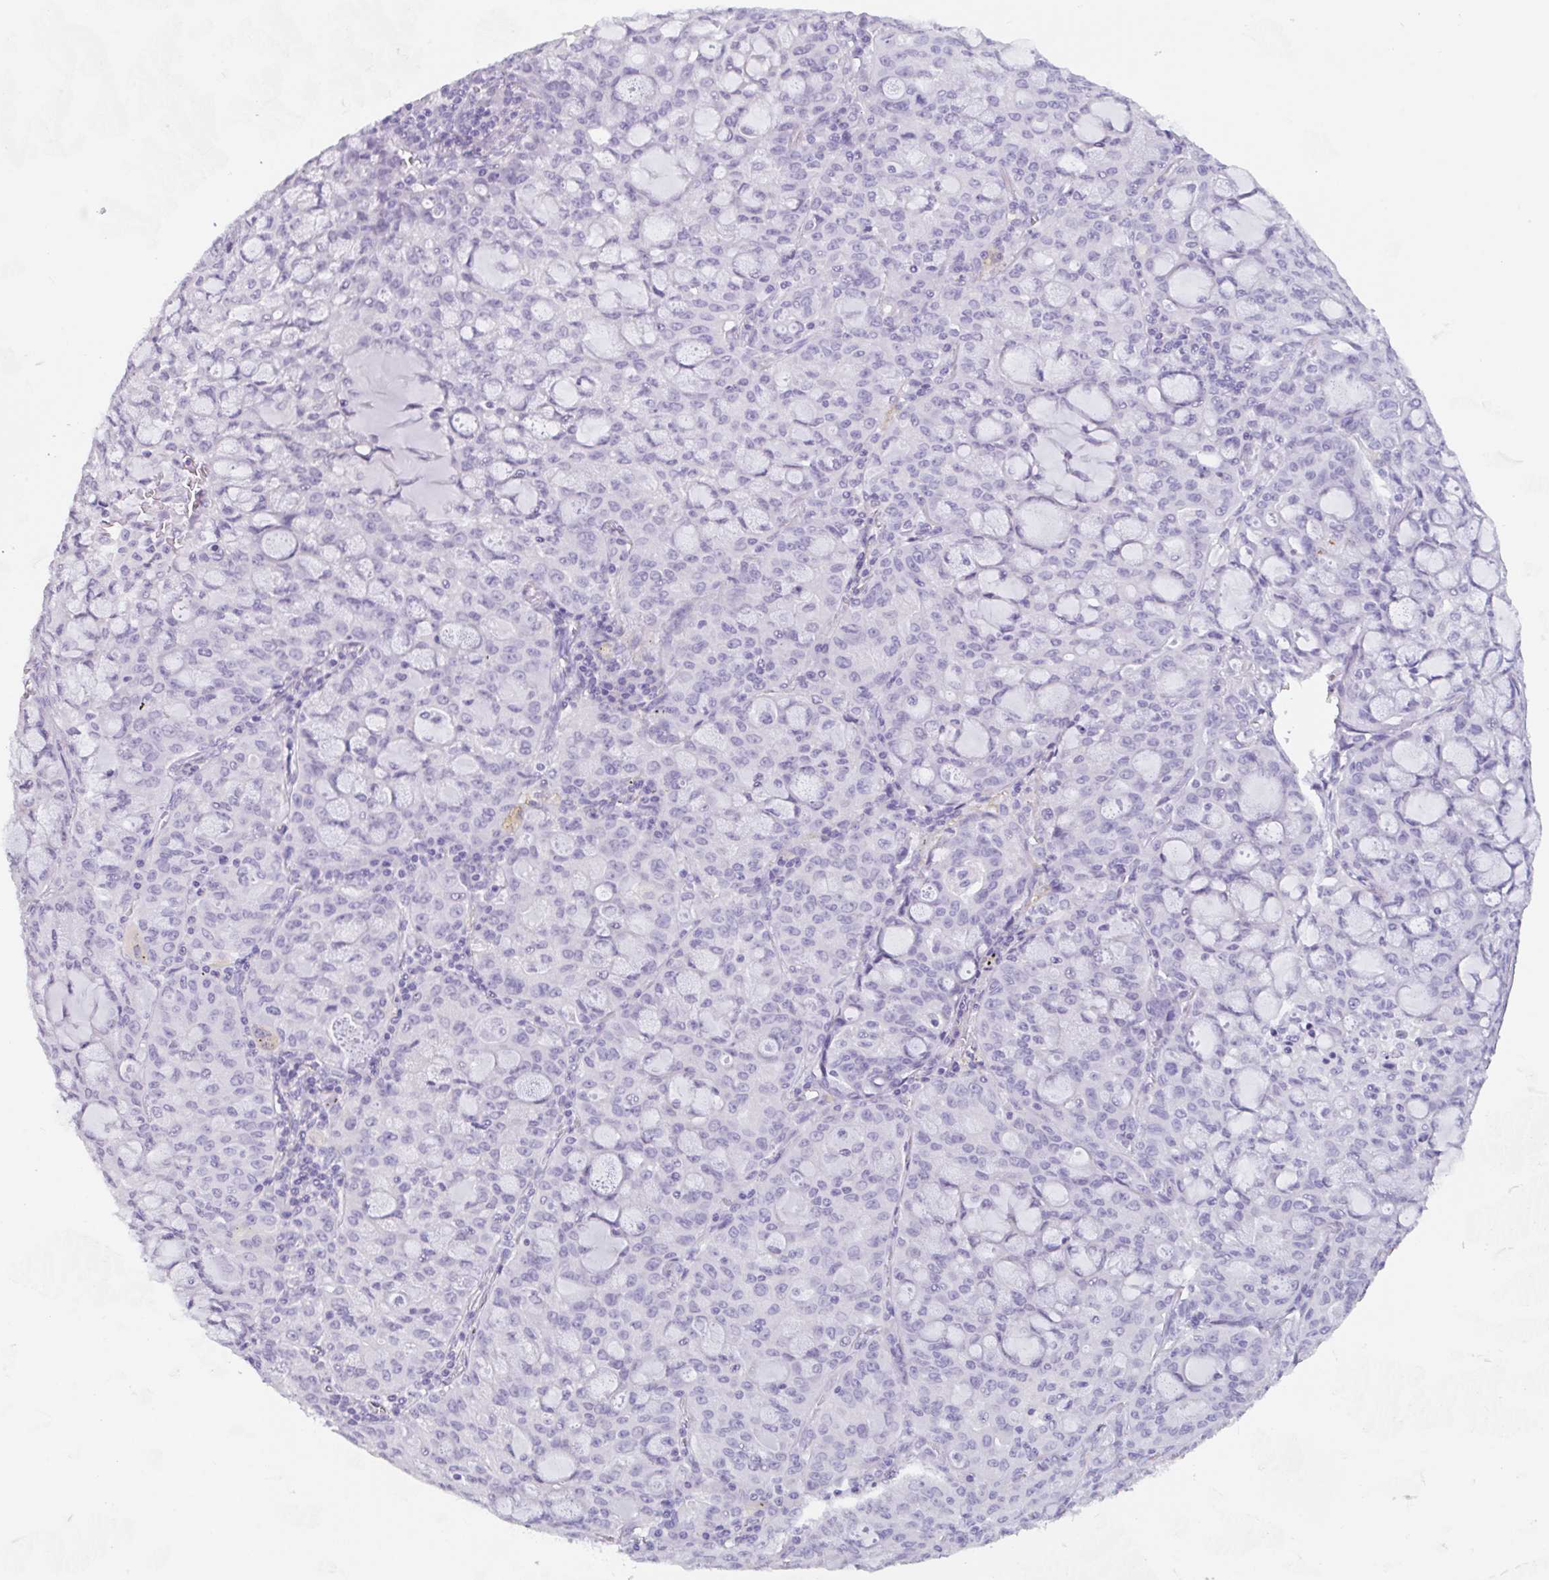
{"staining": {"intensity": "negative", "quantity": "none", "location": "none"}, "tissue": "lung cancer", "cell_type": "Tumor cells", "image_type": "cancer", "snomed": [{"axis": "morphology", "description": "Adenocarcinoma, NOS"}, {"axis": "topography", "description": "Lung"}], "caption": "High magnification brightfield microscopy of lung cancer stained with DAB (3,3'-diaminobenzidine) (brown) and counterstained with hematoxylin (blue): tumor cells show no significant expression.", "gene": "EMC4", "patient": {"sex": "female", "age": 44}}